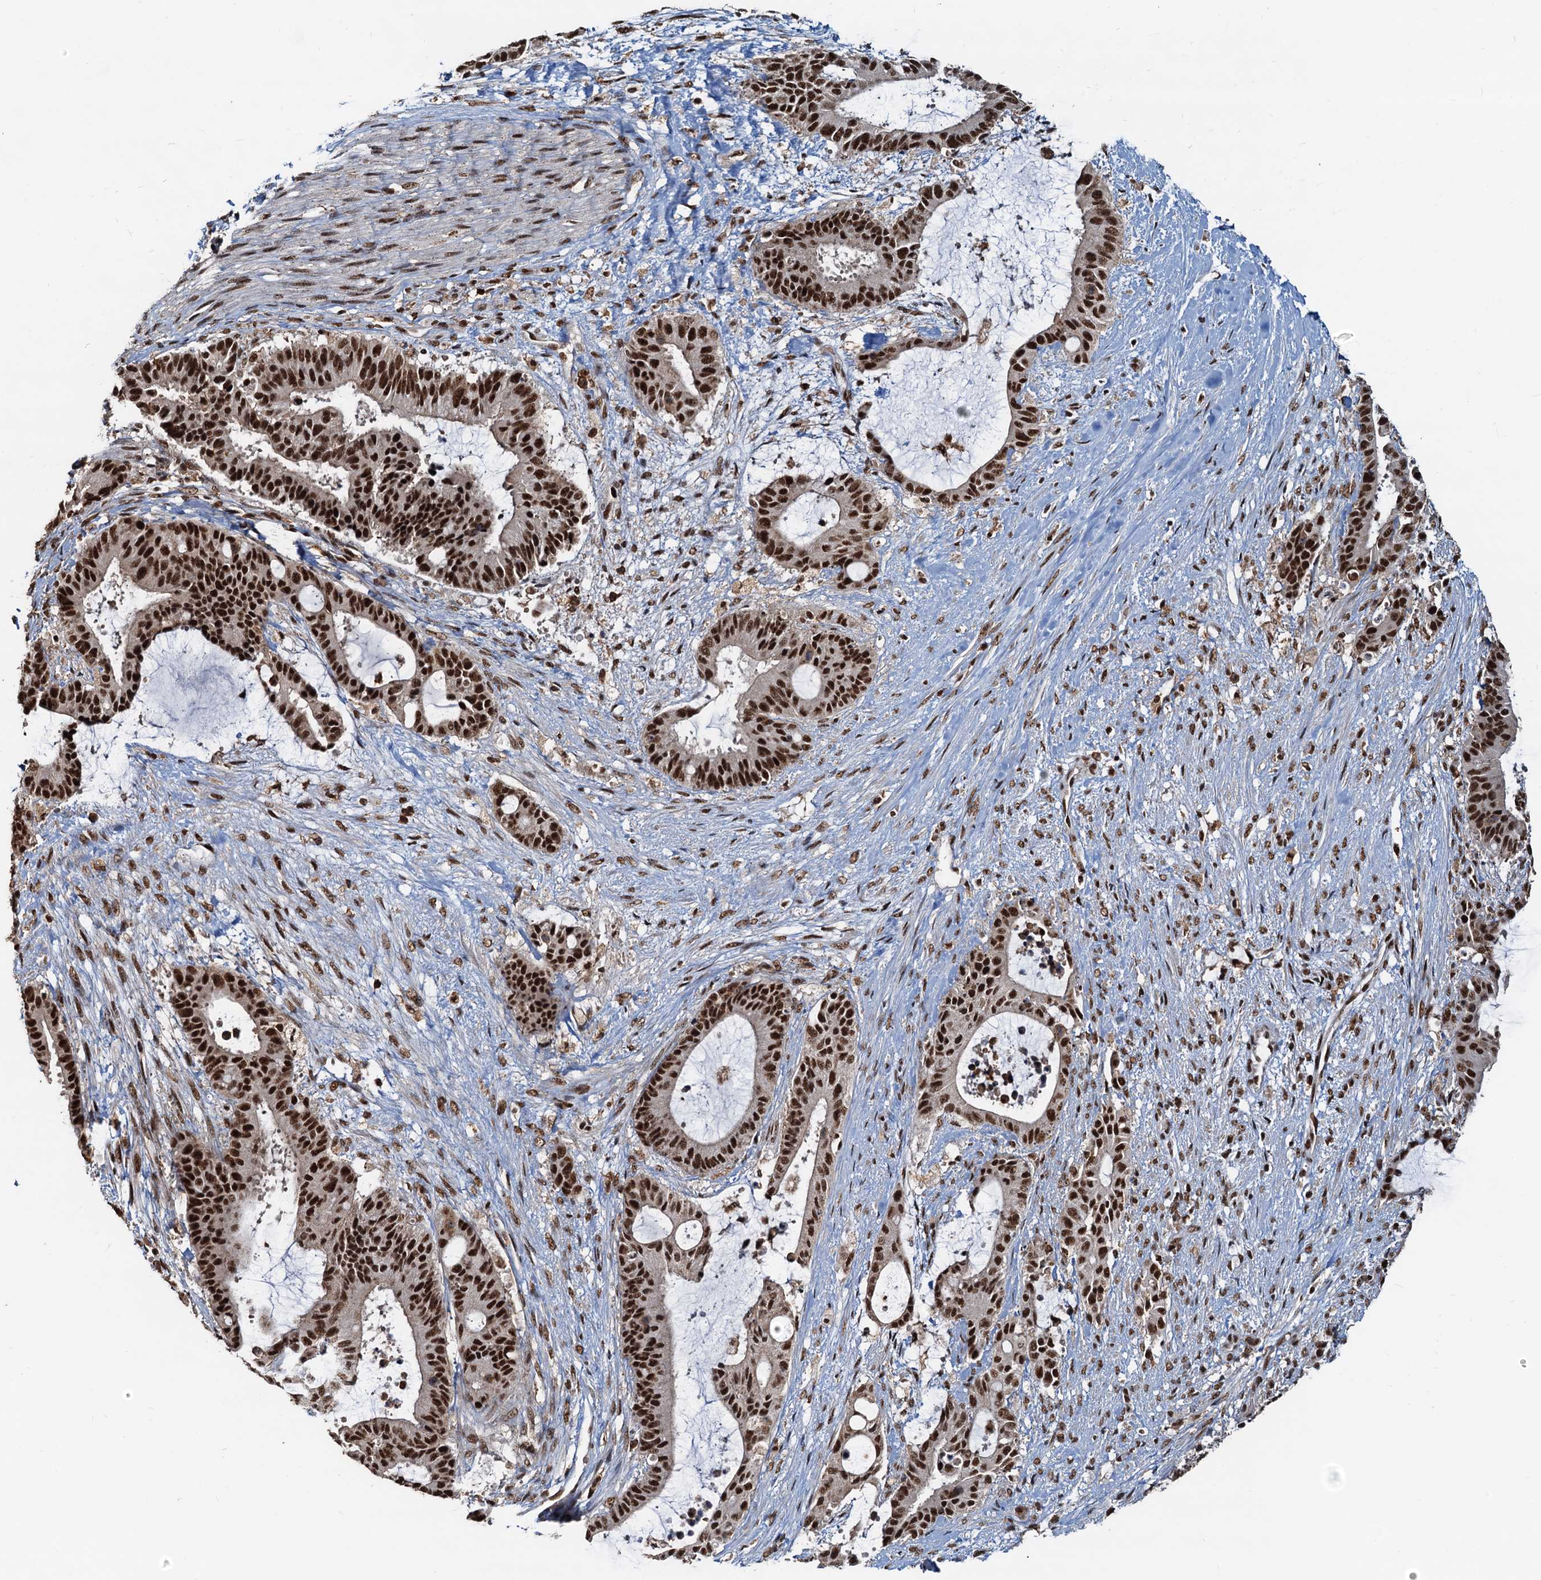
{"staining": {"intensity": "strong", "quantity": ">75%", "location": "nuclear"}, "tissue": "liver cancer", "cell_type": "Tumor cells", "image_type": "cancer", "snomed": [{"axis": "morphology", "description": "Normal tissue, NOS"}, {"axis": "morphology", "description": "Cholangiocarcinoma"}, {"axis": "topography", "description": "Liver"}, {"axis": "topography", "description": "Peripheral nerve tissue"}], "caption": "Liver cancer (cholangiocarcinoma) stained with immunohistochemistry reveals strong nuclear positivity in approximately >75% of tumor cells.", "gene": "RSRC2", "patient": {"sex": "female", "age": 73}}